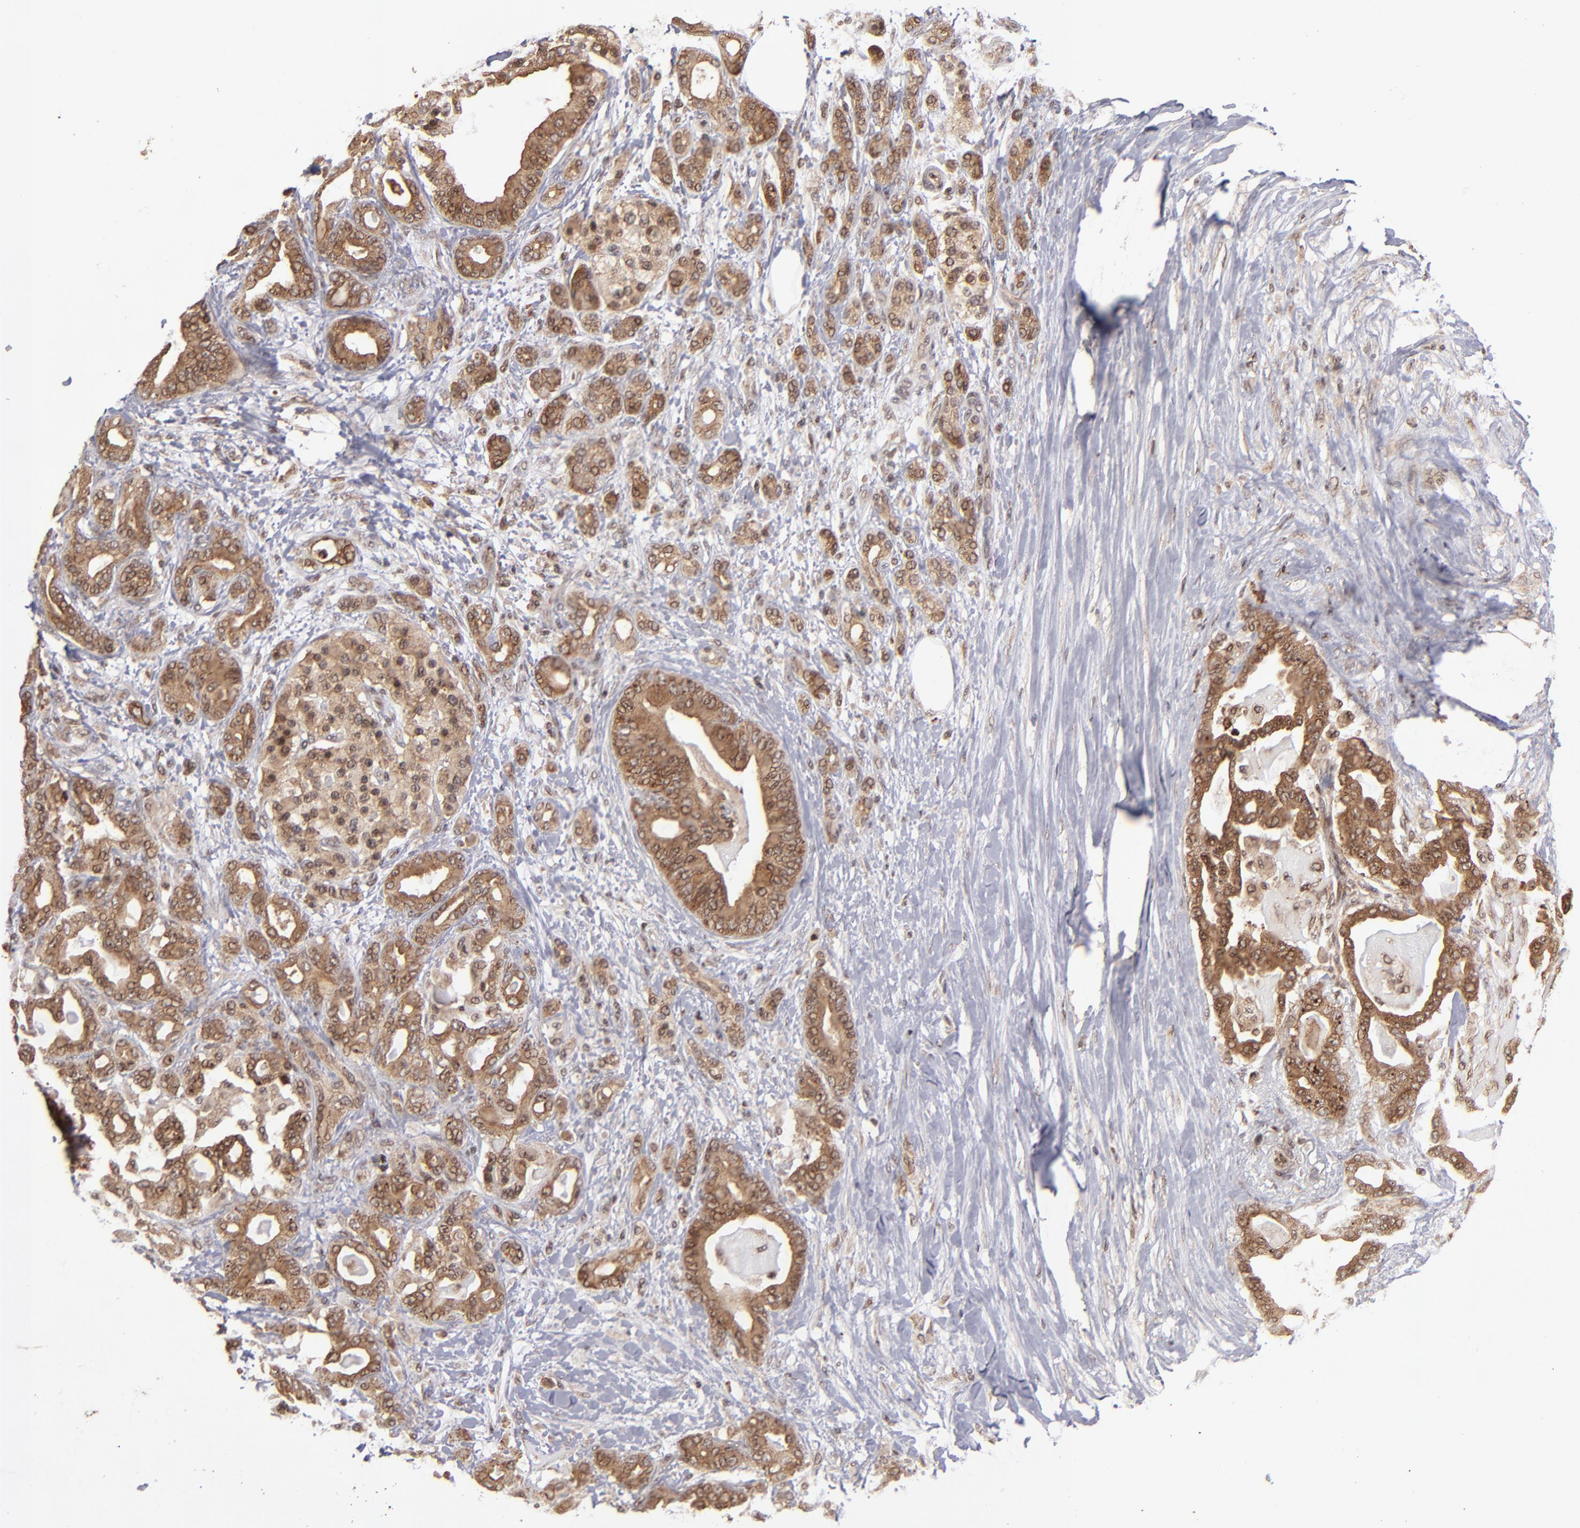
{"staining": {"intensity": "strong", "quantity": ">75%", "location": "cytoplasmic/membranous,nuclear"}, "tissue": "pancreatic cancer", "cell_type": "Tumor cells", "image_type": "cancer", "snomed": [{"axis": "morphology", "description": "Adenocarcinoma, NOS"}, {"axis": "topography", "description": "Pancreas"}], "caption": "Human pancreatic adenocarcinoma stained with a protein marker exhibits strong staining in tumor cells.", "gene": "RGS6", "patient": {"sex": "male", "age": 63}}